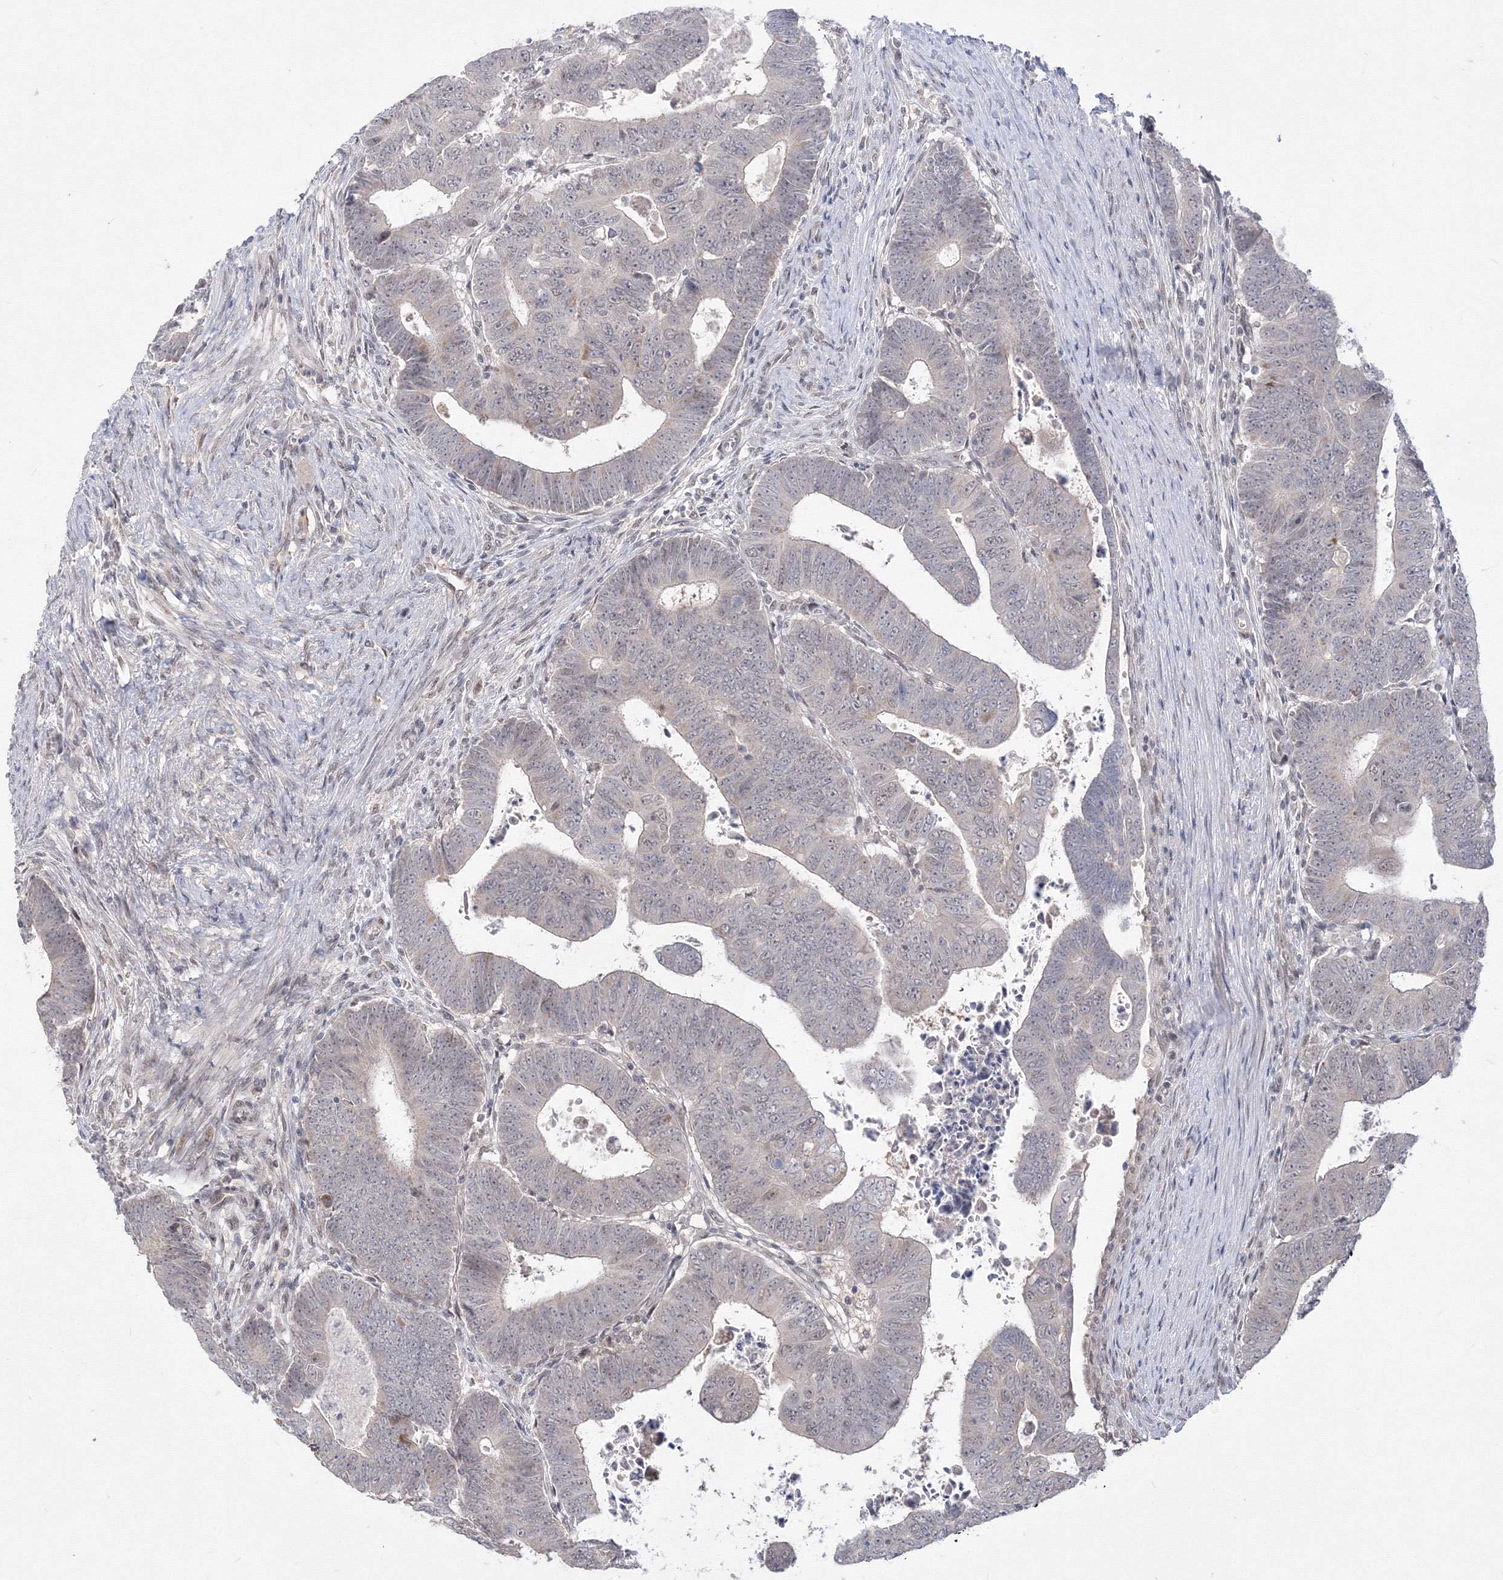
{"staining": {"intensity": "negative", "quantity": "none", "location": "none"}, "tissue": "colorectal cancer", "cell_type": "Tumor cells", "image_type": "cancer", "snomed": [{"axis": "morphology", "description": "Normal tissue, NOS"}, {"axis": "morphology", "description": "Adenocarcinoma, NOS"}, {"axis": "topography", "description": "Rectum"}], "caption": "This histopathology image is of colorectal cancer (adenocarcinoma) stained with immunohistochemistry to label a protein in brown with the nuclei are counter-stained blue. There is no expression in tumor cells.", "gene": "COPS4", "patient": {"sex": "female", "age": 65}}